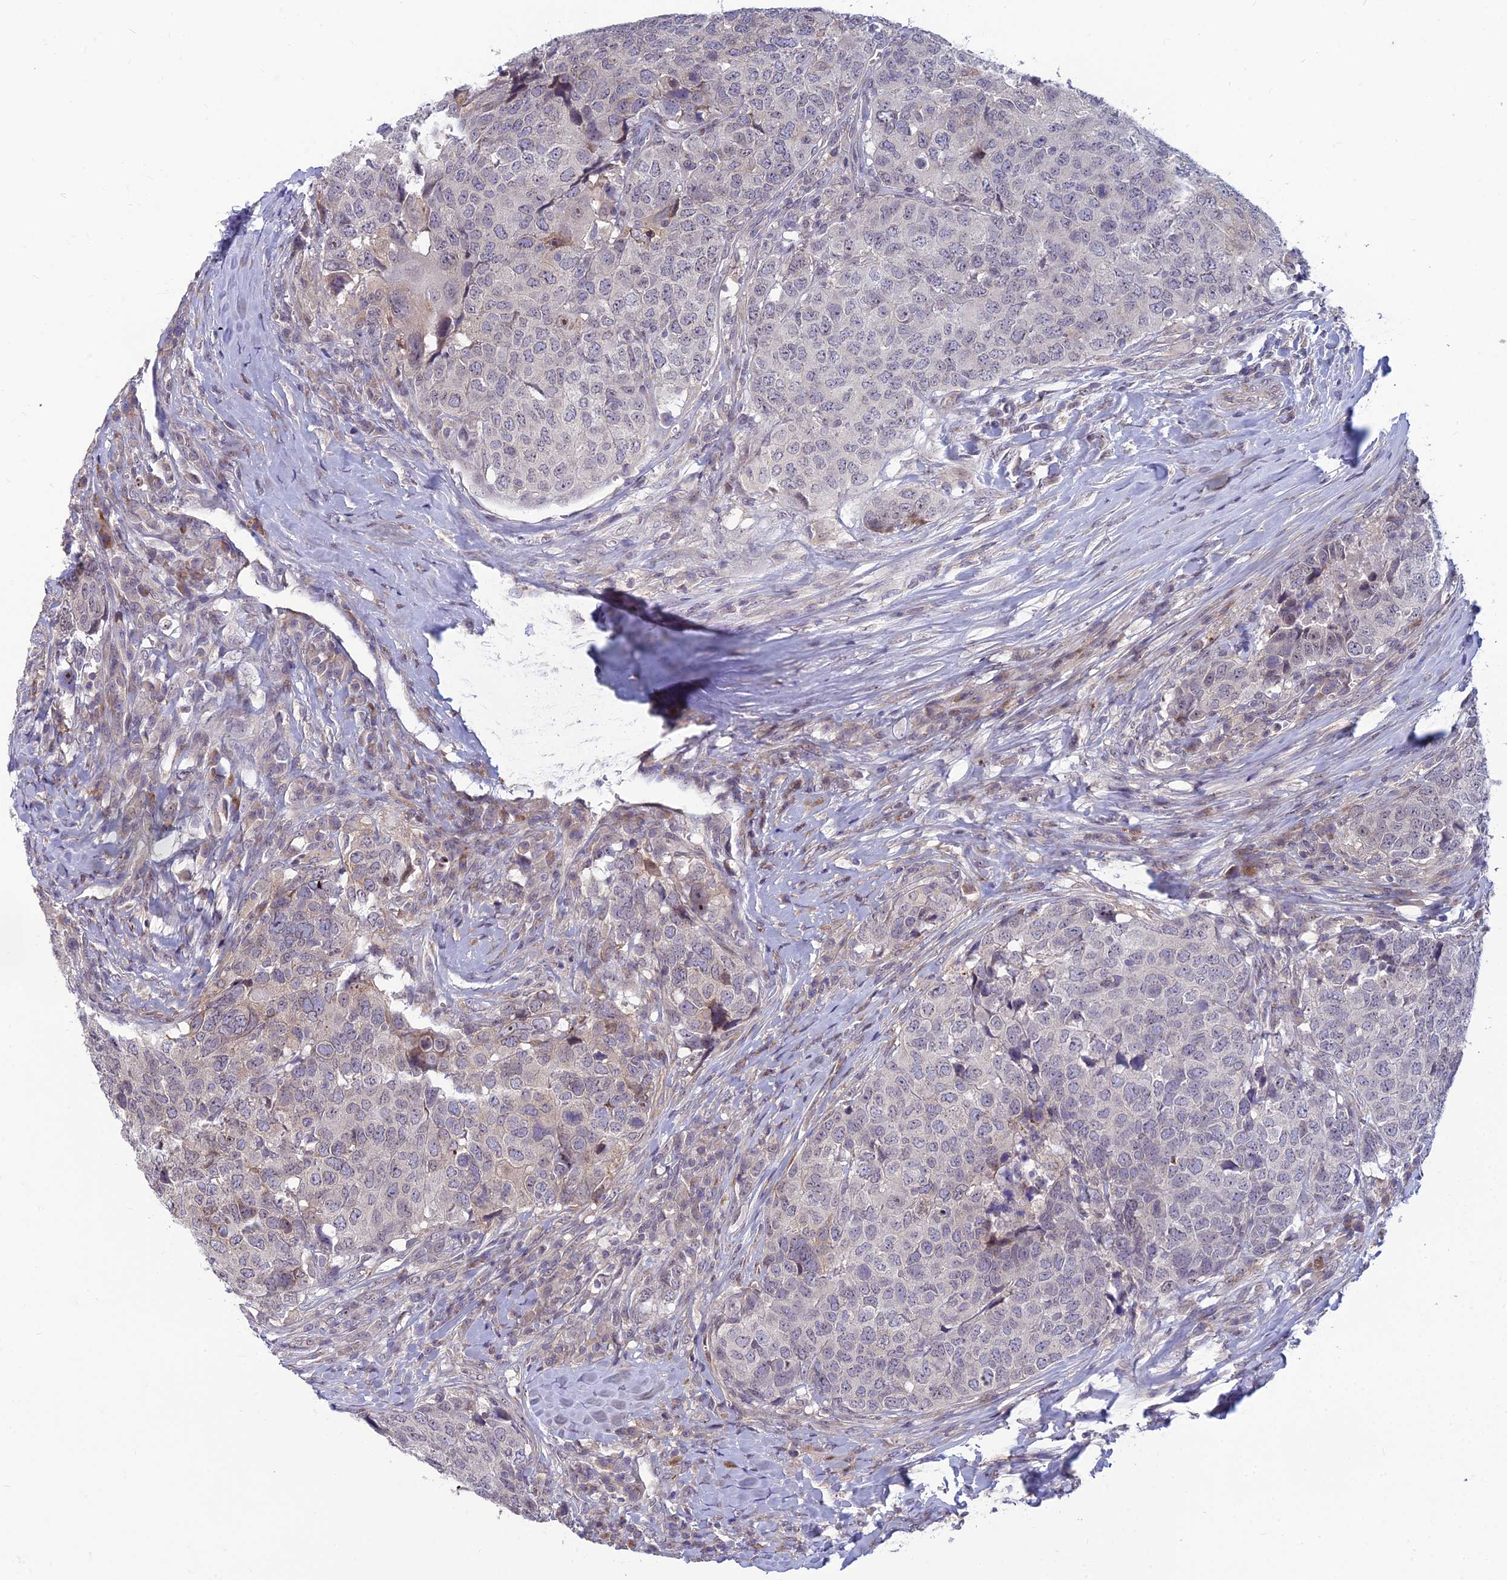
{"staining": {"intensity": "negative", "quantity": "none", "location": "none"}, "tissue": "head and neck cancer", "cell_type": "Tumor cells", "image_type": "cancer", "snomed": [{"axis": "morphology", "description": "Squamous cell carcinoma, NOS"}, {"axis": "topography", "description": "Head-Neck"}], "caption": "Tumor cells are negative for brown protein staining in head and neck squamous cell carcinoma.", "gene": "DTX2", "patient": {"sex": "male", "age": 66}}